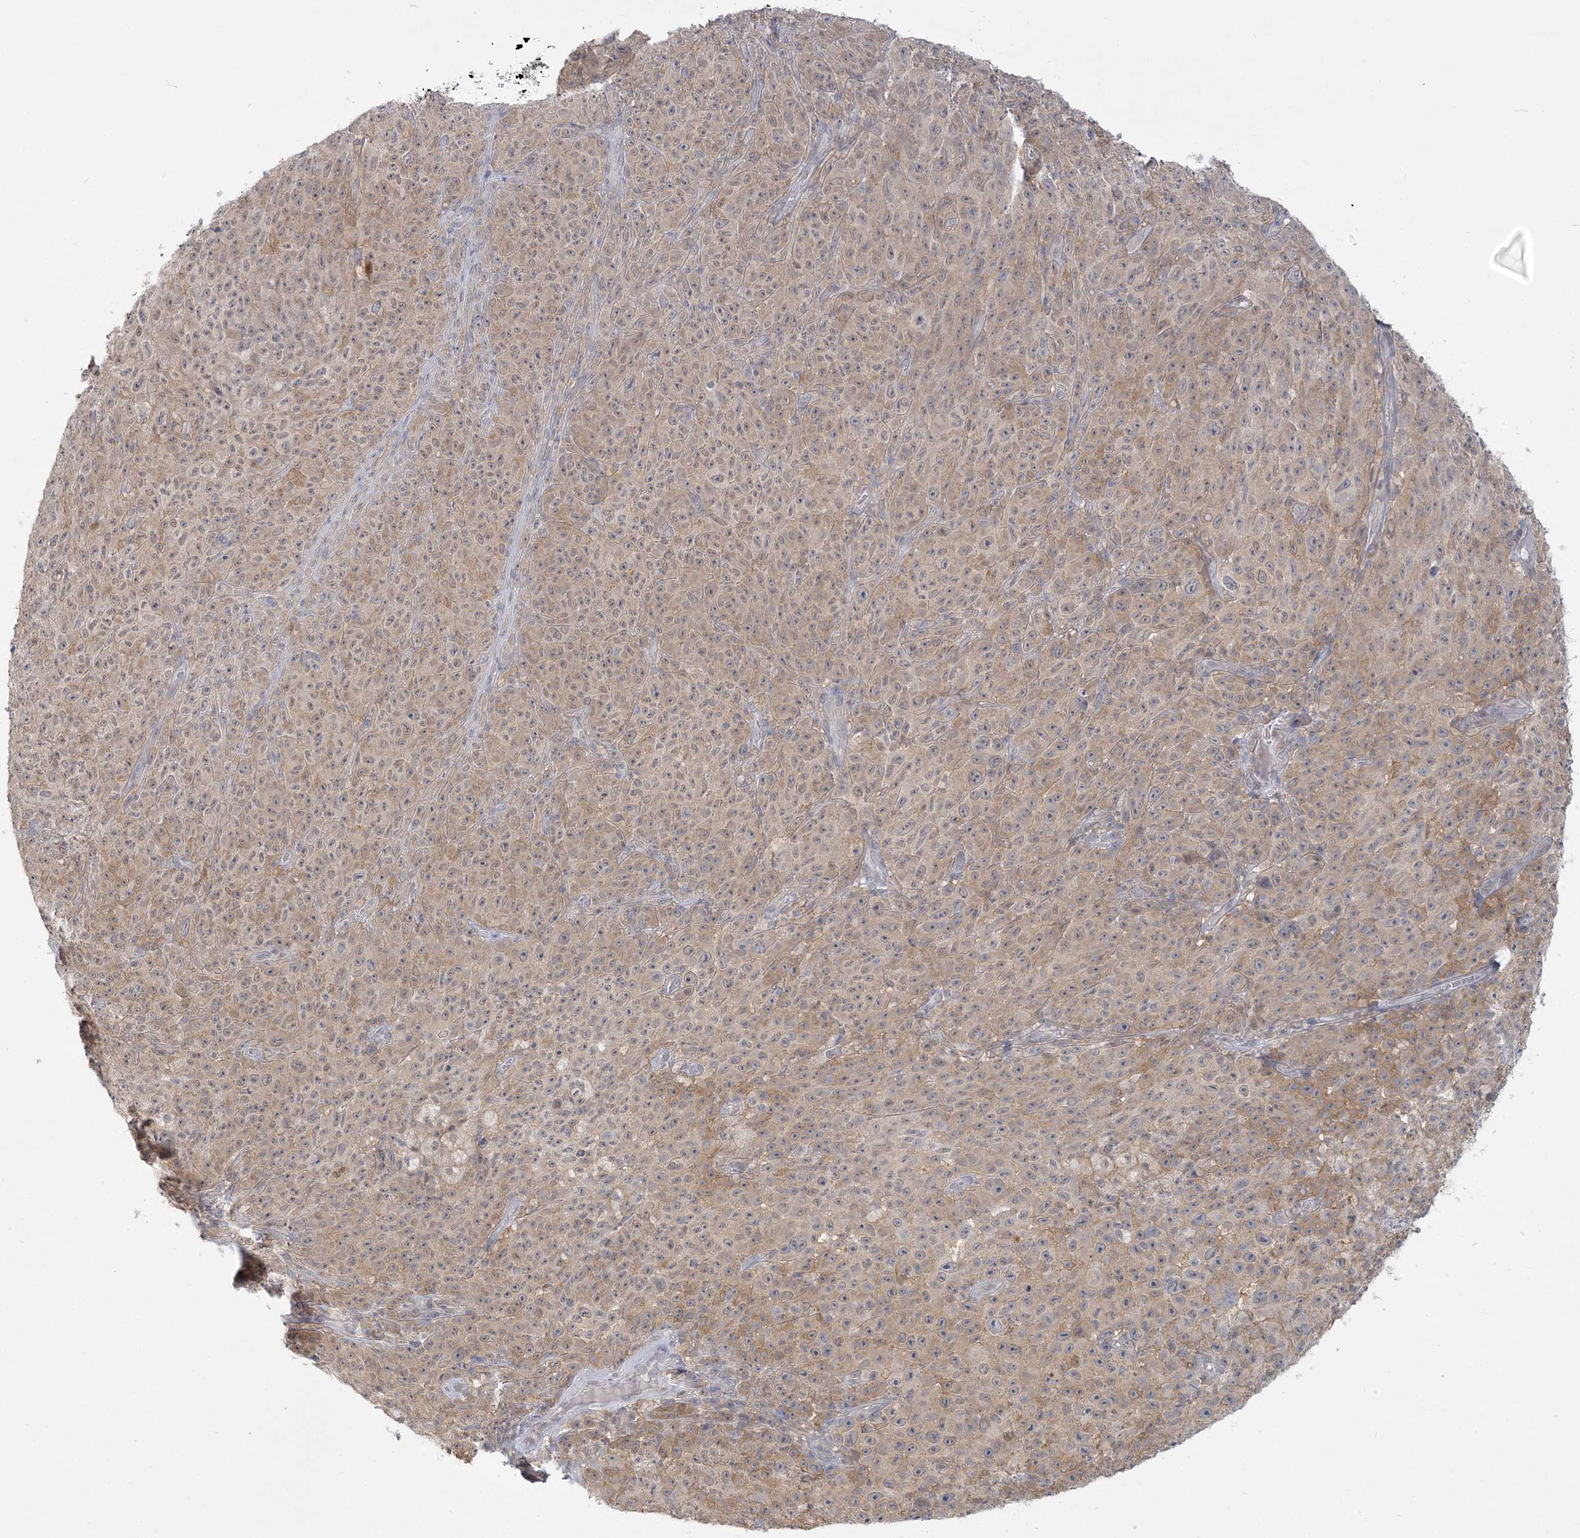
{"staining": {"intensity": "moderate", "quantity": ">75%", "location": "cytoplasmic/membranous"}, "tissue": "melanoma", "cell_type": "Tumor cells", "image_type": "cancer", "snomed": [{"axis": "morphology", "description": "Malignant melanoma, NOS"}, {"axis": "topography", "description": "Skin"}], "caption": "Immunohistochemical staining of malignant melanoma exhibits medium levels of moderate cytoplasmic/membranous protein staining in about >75% of tumor cells.", "gene": "ANKS1A", "patient": {"sex": "female", "age": 82}}